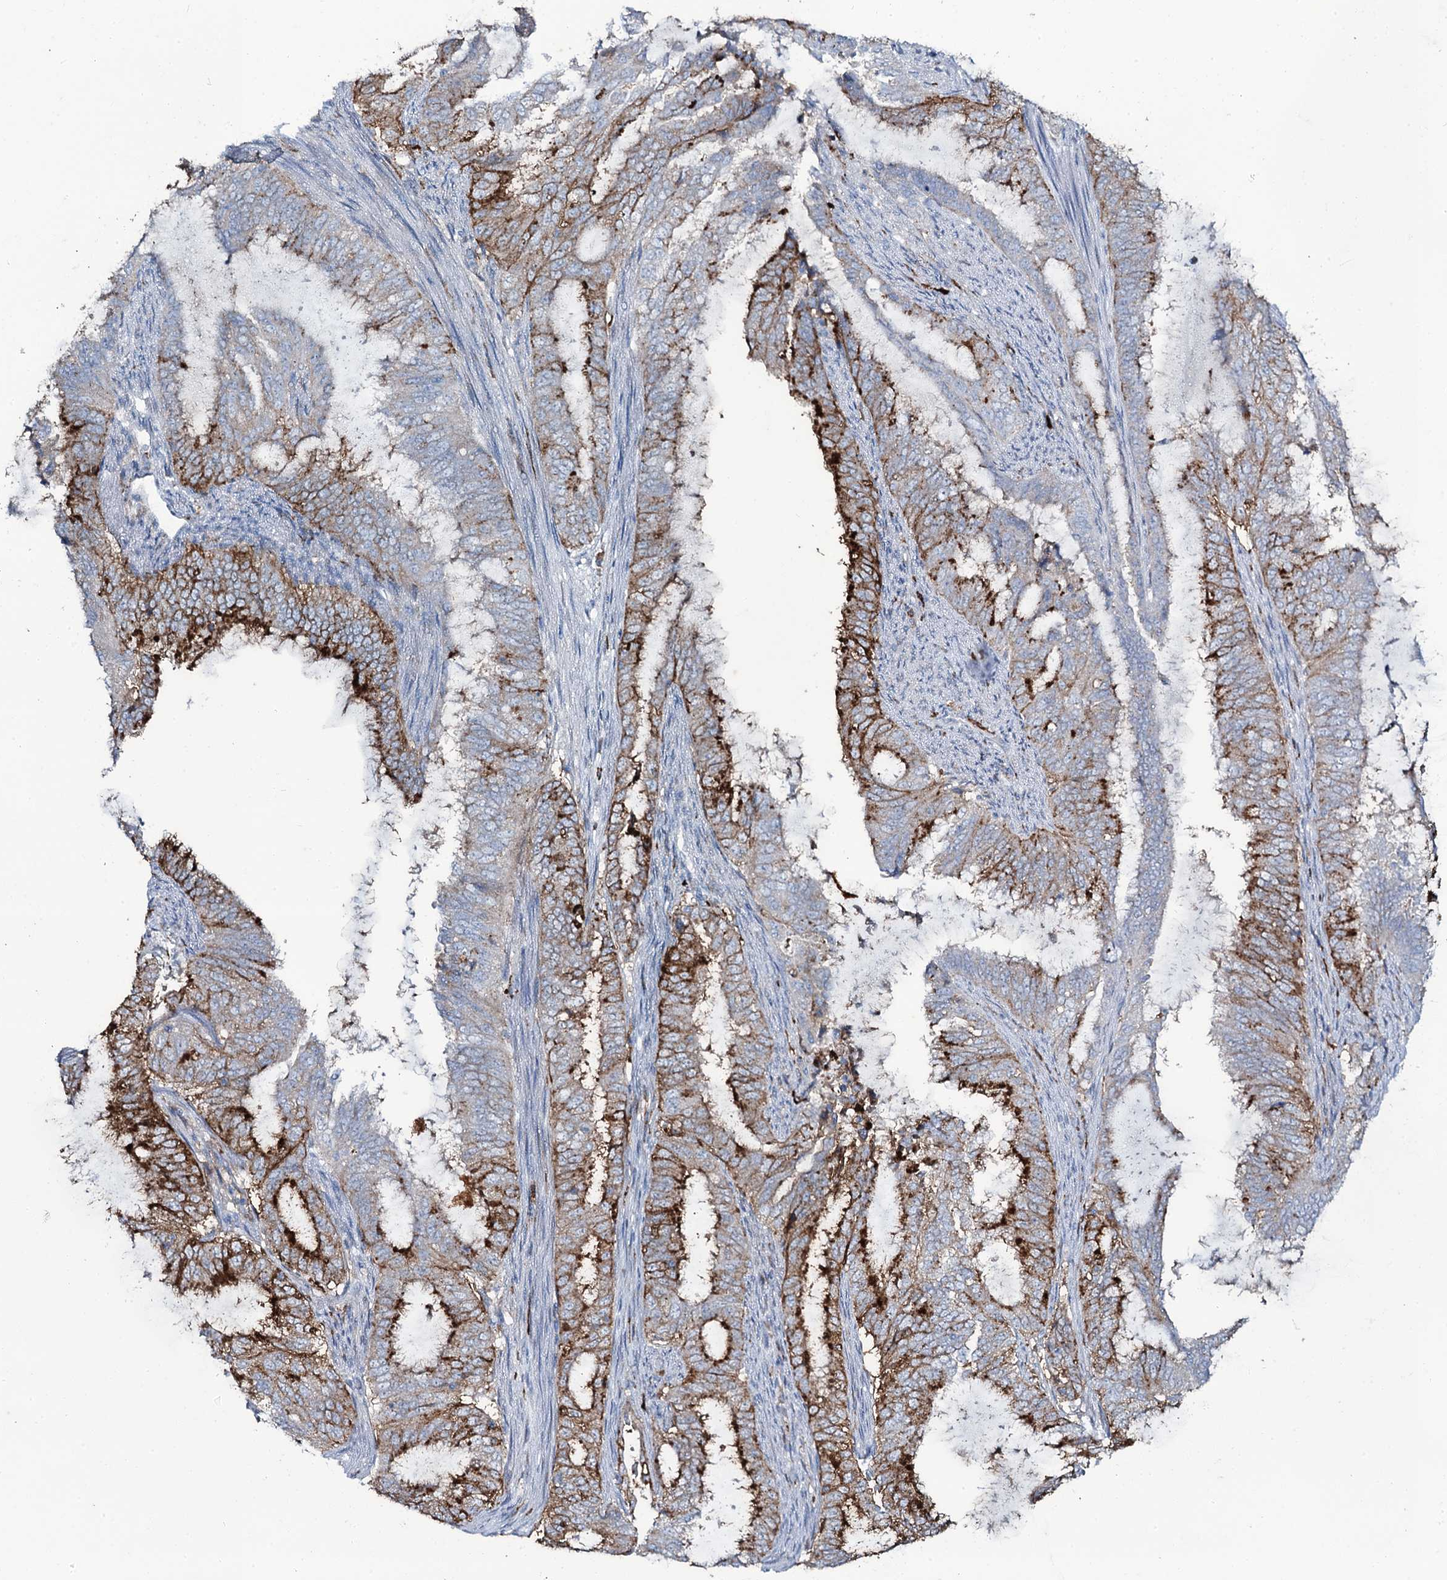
{"staining": {"intensity": "strong", "quantity": "25%-75%", "location": "cytoplasmic/membranous"}, "tissue": "endometrial cancer", "cell_type": "Tumor cells", "image_type": "cancer", "snomed": [{"axis": "morphology", "description": "Adenocarcinoma, NOS"}, {"axis": "topography", "description": "Endometrium"}], "caption": "This photomicrograph displays endometrial adenocarcinoma stained with IHC to label a protein in brown. The cytoplasmic/membranous of tumor cells show strong positivity for the protein. Nuclei are counter-stained blue.", "gene": "OSBPL2", "patient": {"sex": "female", "age": 51}}